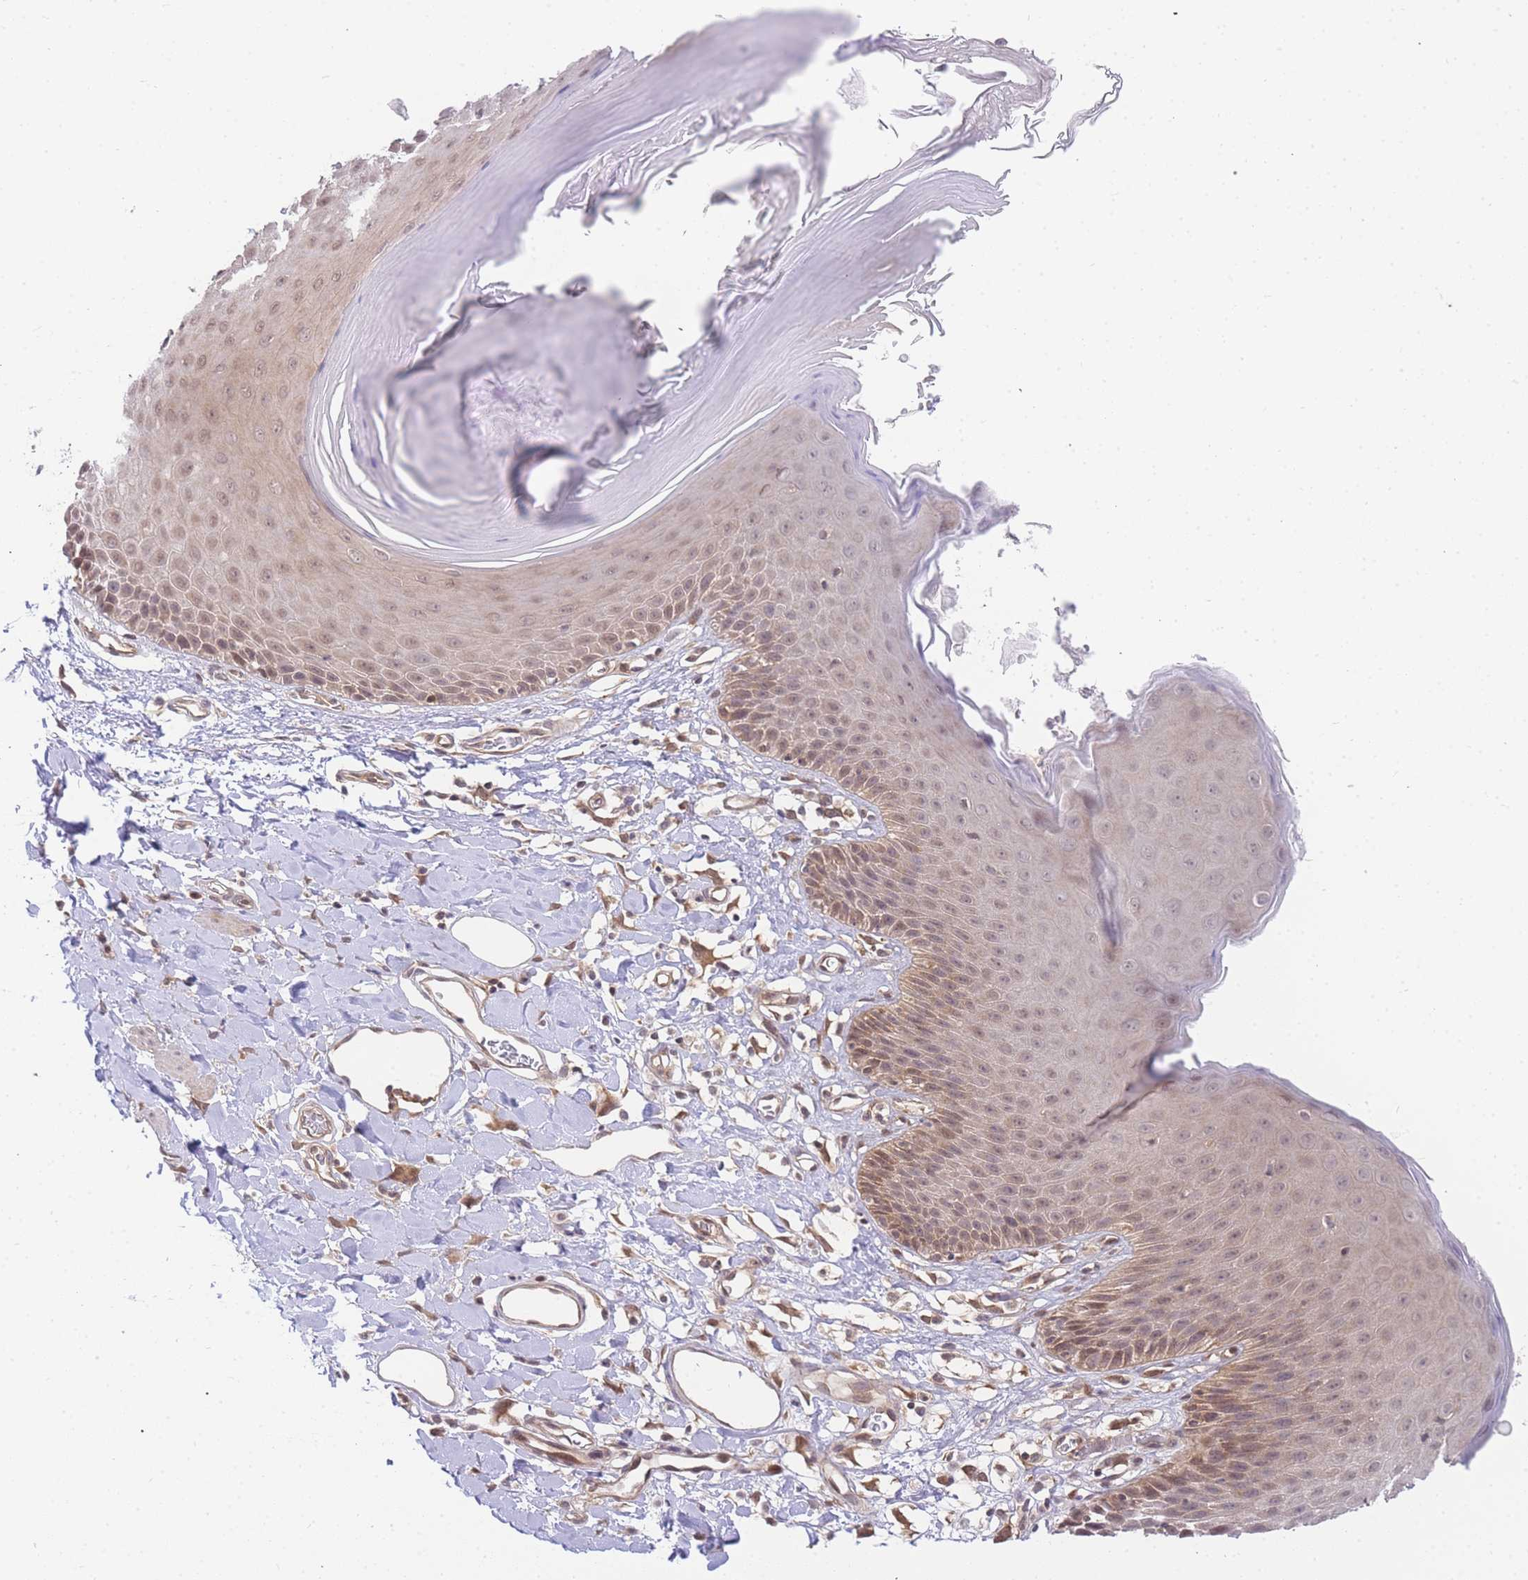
{"staining": {"intensity": "moderate", "quantity": ">75%", "location": "cytoplasmic/membranous,nuclear"}, "tissue": "skin", "cell_type": "Epidermal cells", "image_type": "normal", "snomed": [{"axis": "morphology", "description": "Normal tissue, NOS"}, {"axis": "topography", "description": "Vulva"}], "caption": "Normal skin was stained to show a protein in brown. There is medium levels of moderate cytoplasmic/membranous,nuclear staining in approximately >75% of epidermal cells. (DAB IHC with brightfield microscopy, high magnification).", "gene": "KIAA1191", "patient": {"sex": "female", "age": 68}}